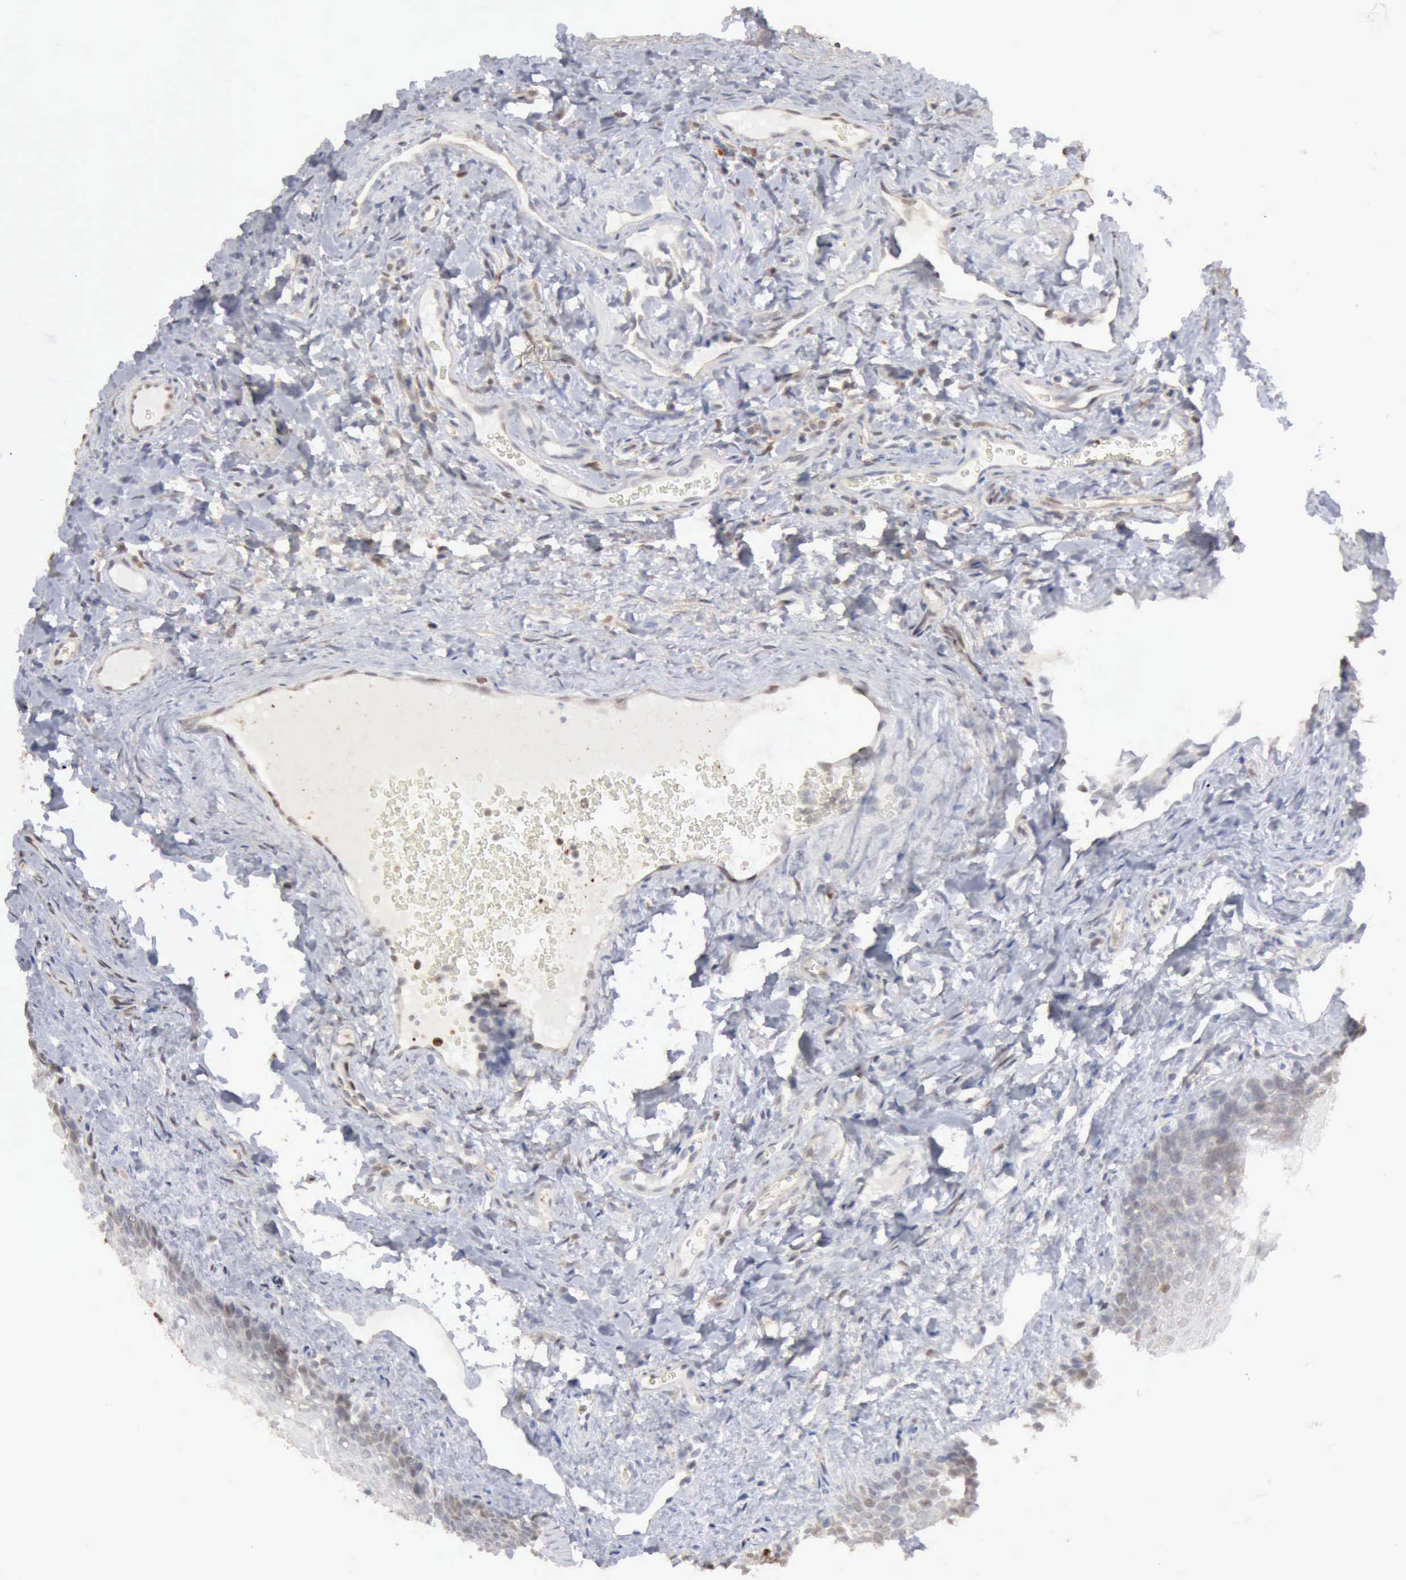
{"staining": {"intensity": "weak", "quantity": "<25%", "location": "nuclear"}, "tissue": "oral mucosa", "cell_type": "Squamous epithelial cells", "image_type": "normal", "snomed": [{"axis": "morphology", "description": "Normal tissue, NOS"}, {"axis": "topography", "description": "Oral tissue"}], "caption": "The histopathology image demonstrates no significant positivity in squamous epithelial cells of oral mucosa.", "gene": "STAT1", "patient": {"sex": "male", "age": 20}}